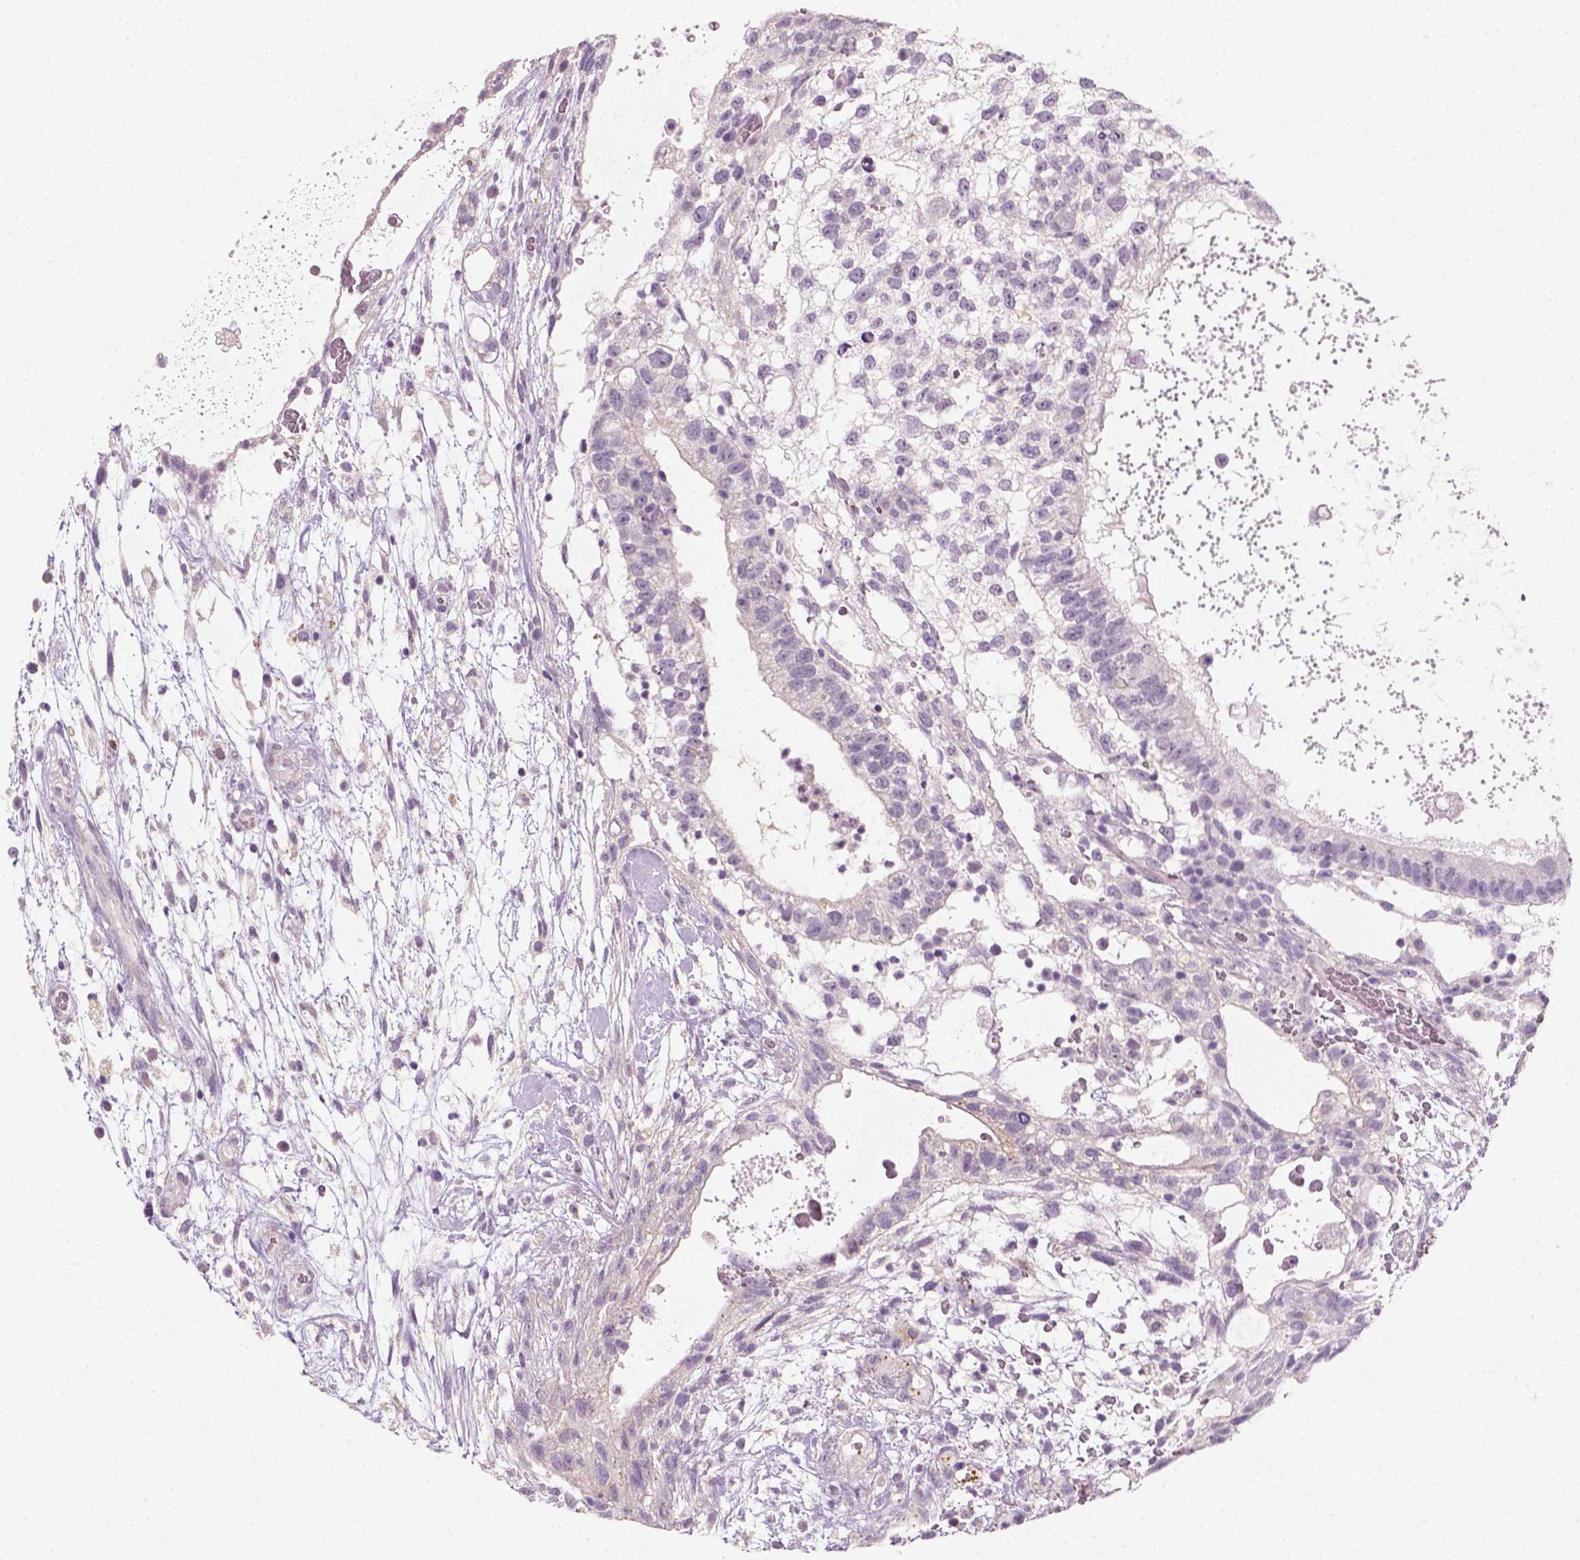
{"staining": {"intensity": "negative", "quantity": "none", "location": "none"}, "tissue": "testis cancer", "cell_type": "Tumor cells", "image_type": "cancer", "snomed": [{"axis": "morphology", "description": "Normal tissue, NOS"}, {"axis": "morphology", "description": "Carcinoma, Embryonal, NOS"}, {"axis": "topography", "description": "Testis"}], "caption": "Testis embryonal carcinoma was stained to show a protein in brown. There is no significant positivity in tumor cells.", "gene": "FAM163B", "patient": {"sex": "male", "age": 32}}